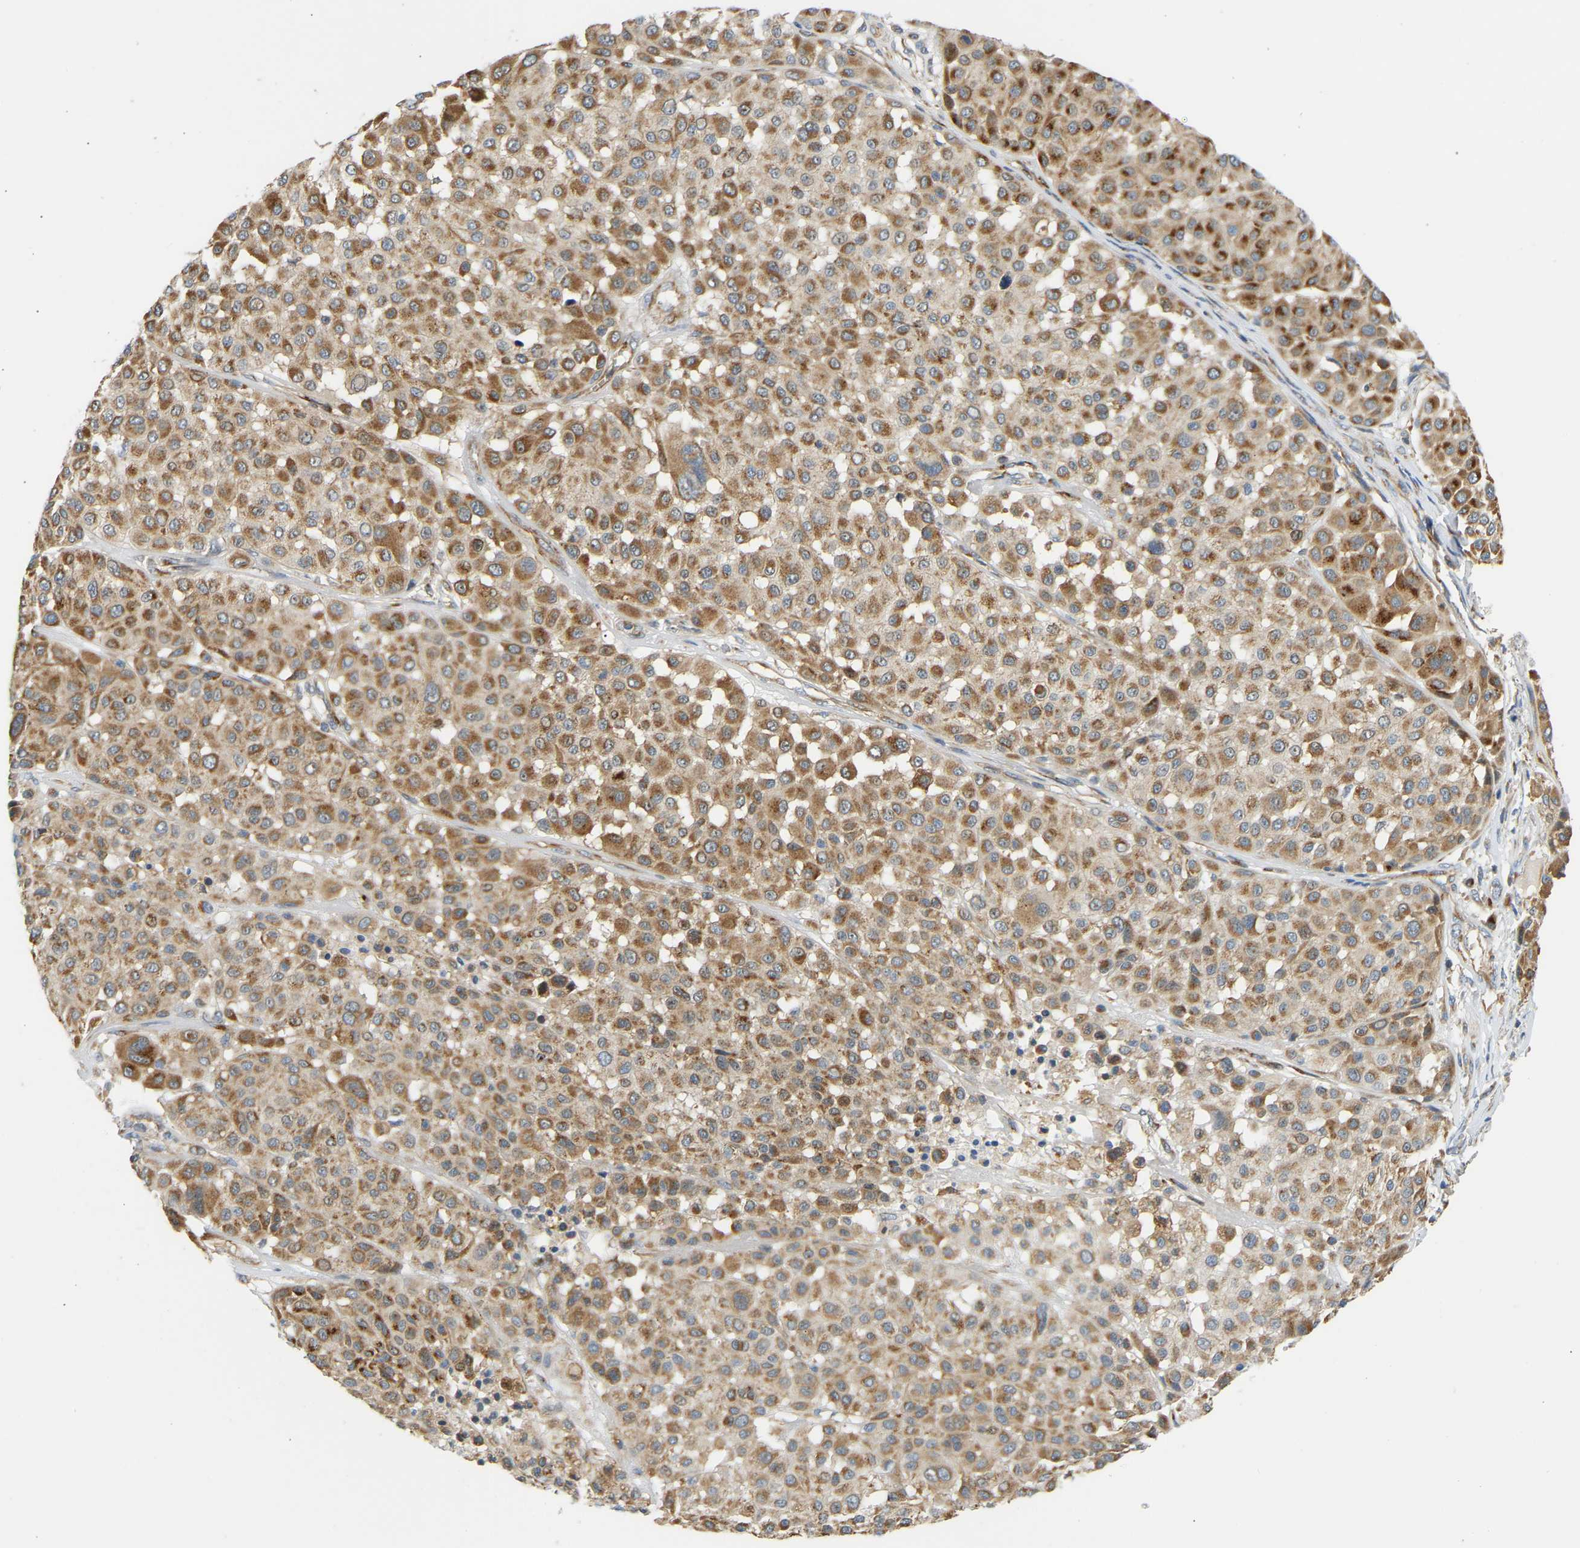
{"staining": {"intensity": "strong", "quantity": ">75%", "location": "cytoplasmic/membranous"}, "tissue": "melanoma", "cell_type": "Tumor cells", "image_type": "cancer", "snomed": [{"axis": "morphology", "description": "Malignant melanoma, Metastatic site"}, {"axis": "topography", "description": "Soft tissue"}], "caption": "Malignant melanoma (metastatic site) stained for a protein exhibits strong cytoplasmic/membranous positivity in tumor cells.", "gene": "YIPF2", "patient": {"sex": "male", "age": 41}}